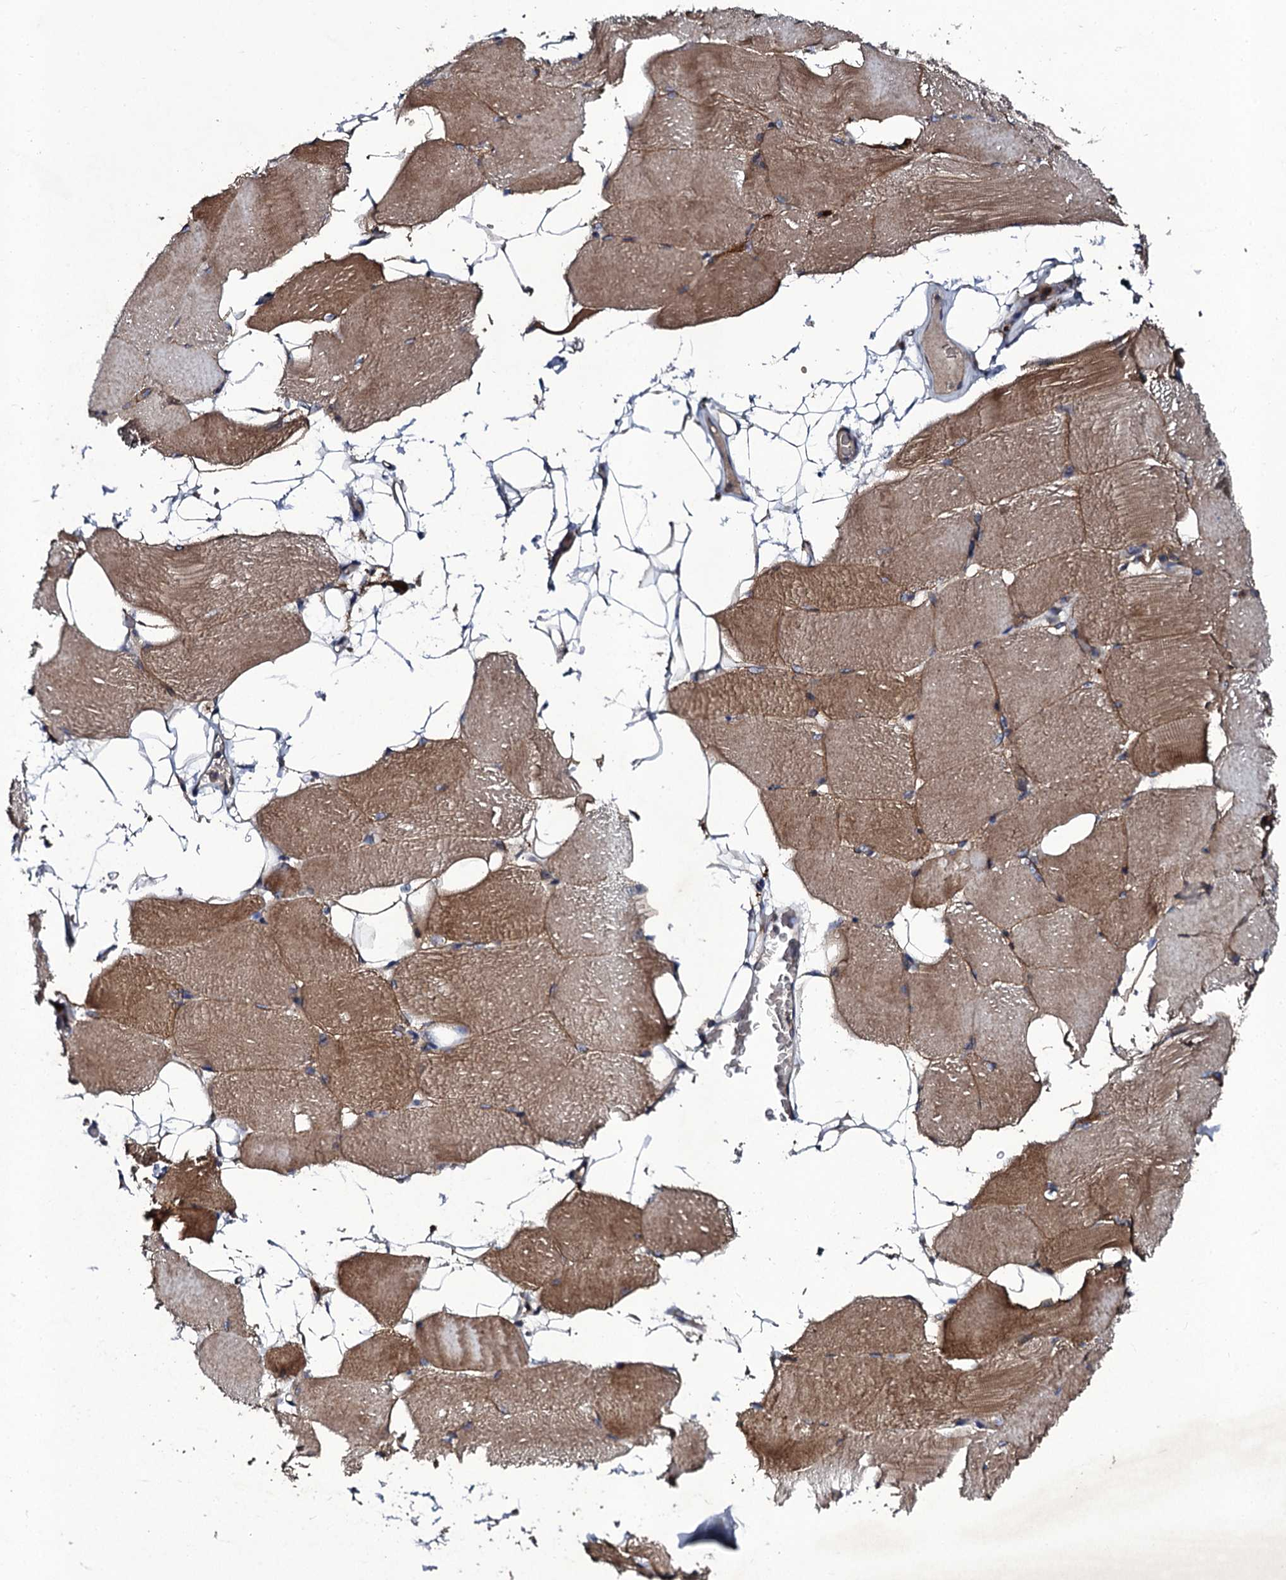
{"staining": {"intensity": "moderate", "quantity": "25%-75%", "location": "cytoplasmic/membranous"}, "tissue": "skeletal muscle", "cell_type": "Myocytes", "image_type": "normal", "snomed": [{"axis": "morphology", "description": "Normal tissue, NOS"}, {"axis": "topography", "description": "Skeletal muscle"}, {"axis": "topography", "description": "Parathyroid gland"}], "caption": "A micrograph of skeletal muscle stained for a protein displays moderate cytoplasmic/membranous brown staining in myocytes.", "gene": "LRRC28", "patient": {"sex": "female", "age": 37}}